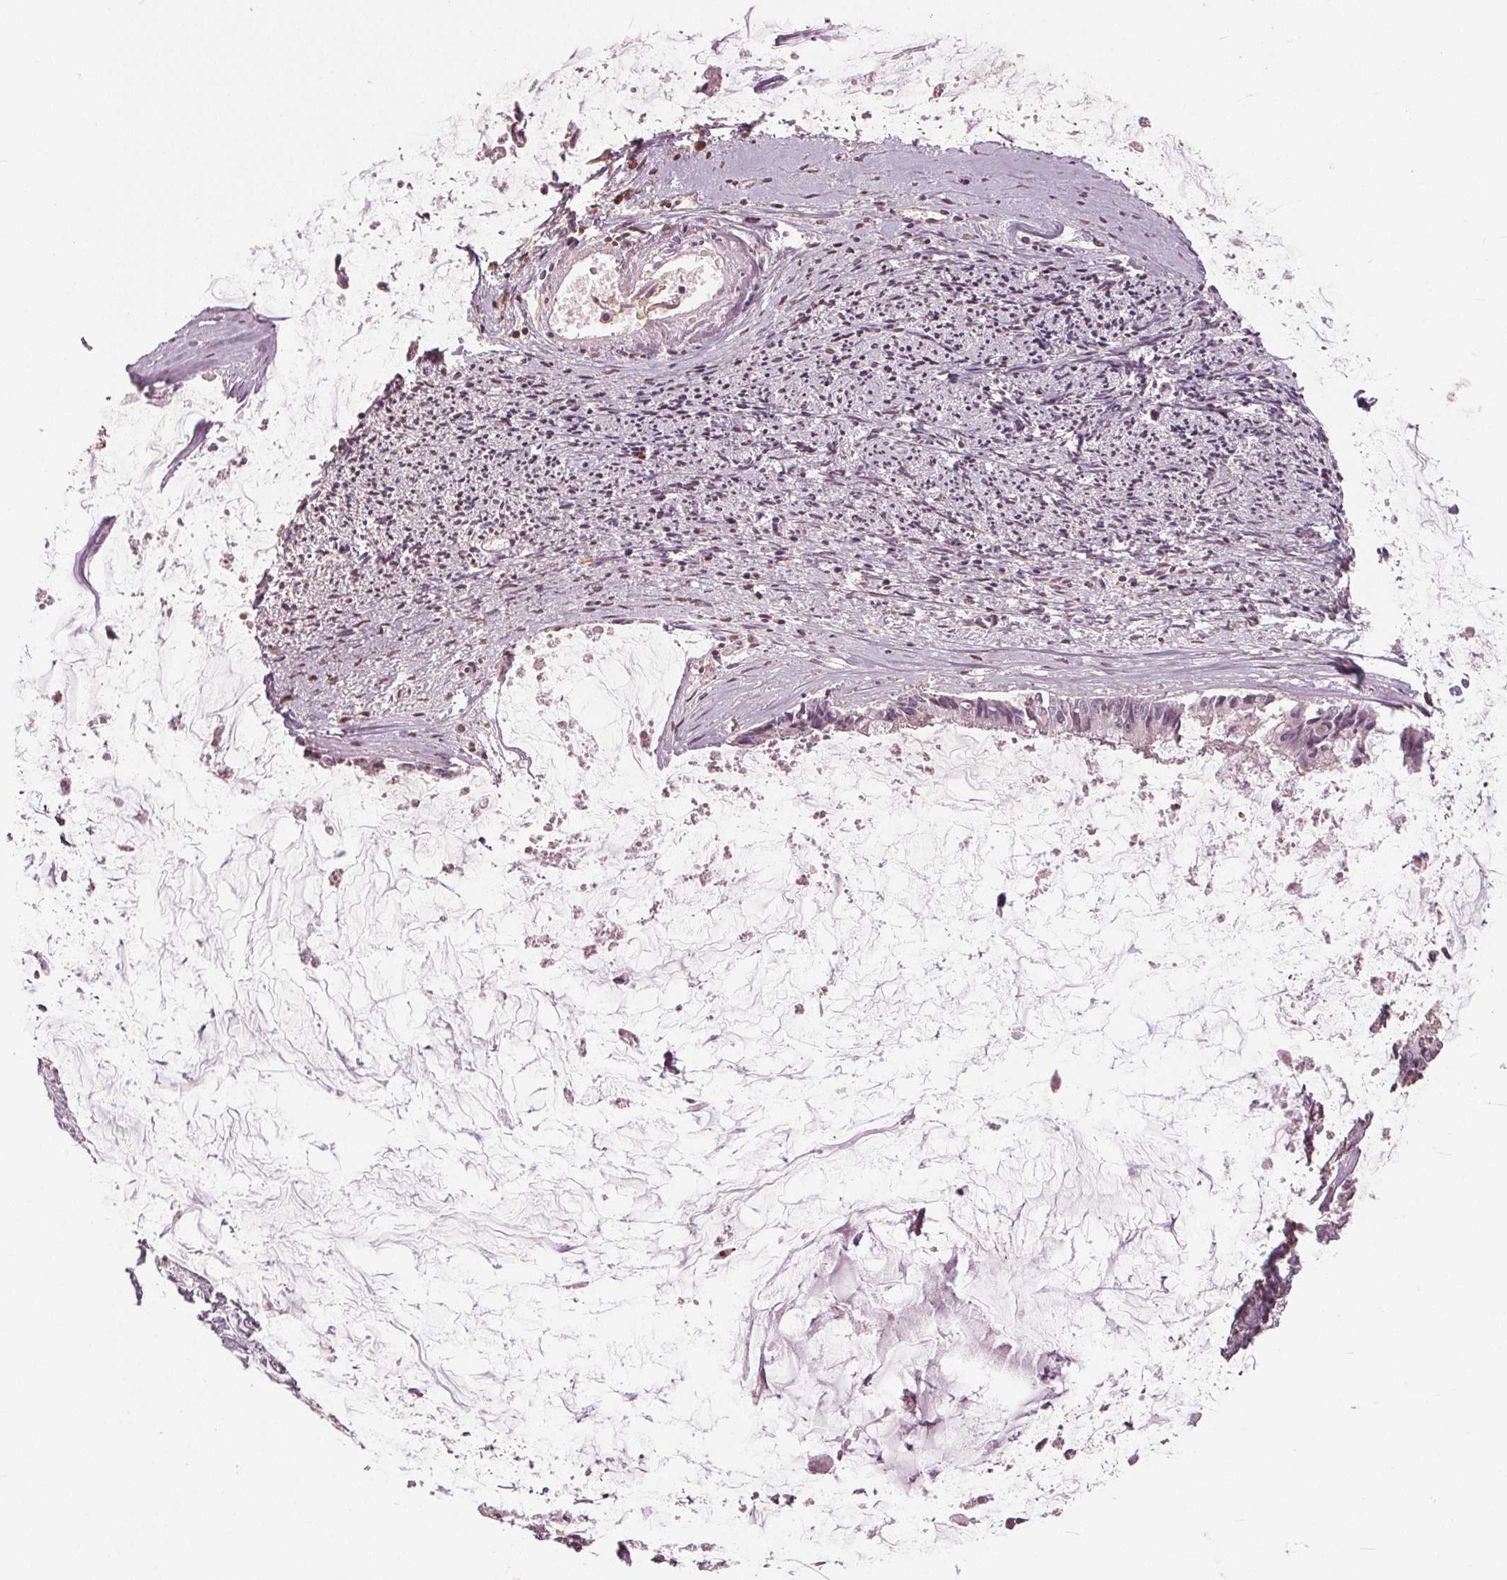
{"staining": {"intensity": "negative", "quantity": "none", "location": "none"}, "tissue": "ovarian cancer", "cell_type": "Tumor cells", "image_type": "cancer", "snomed": [{"axis": "morphology", "description": "Cystadenocarcinoma, mucinous, NOS"}, {"axis": "topography", "description": "Ovary"}], "caption": "Photomicrograph shows no significant protein staining in tumor cells of mucinous cystadenocarcinoma (ovarian).", "gene": "CXCL16", "patient": {"sex": "female", "age": 90}}